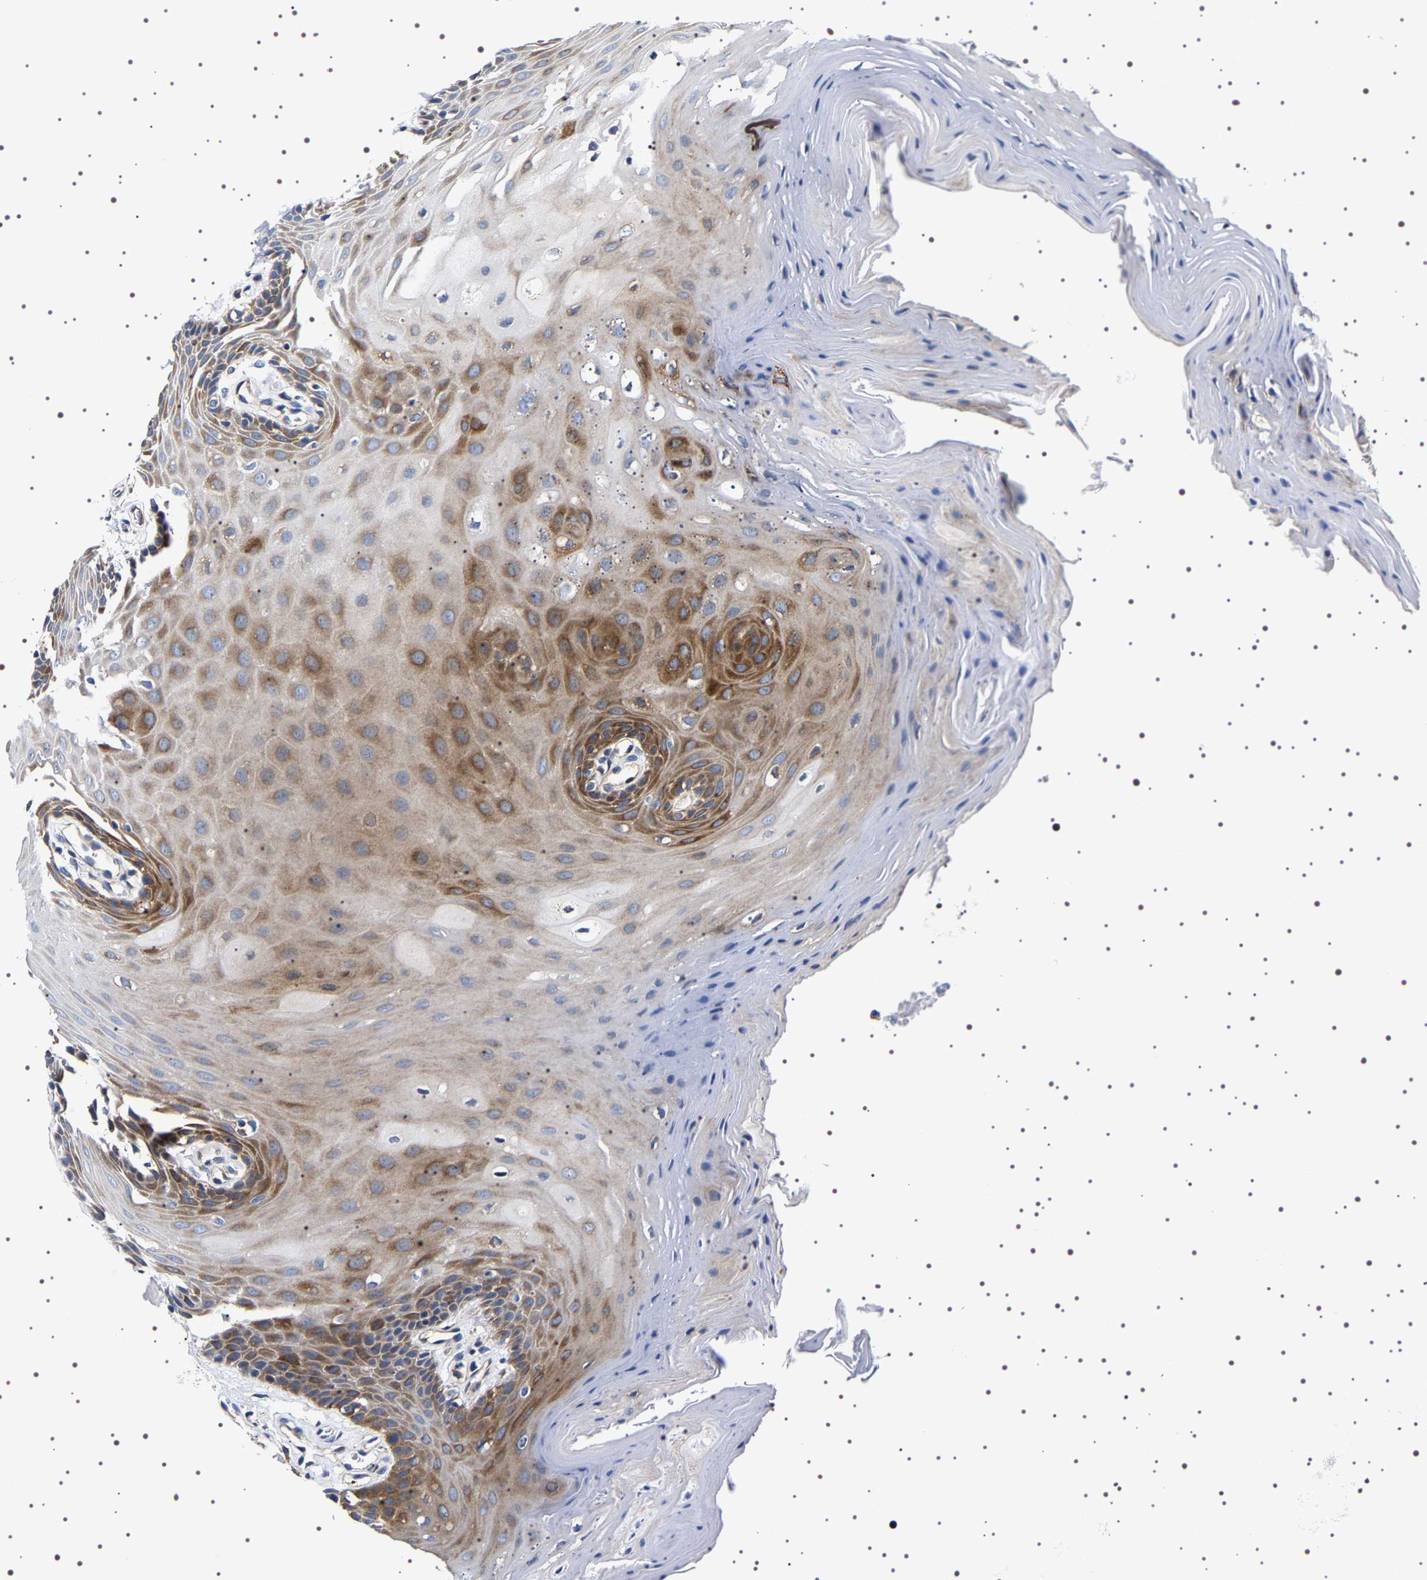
{"staining": {"intensity": "moderate", "quantity": ">75%", "location": "cytoplasmic/membranous"}, "tissue": "oral mucosa", "cell_type": "Squamous epithelial cells", "image_type": "normal", "snomed": [{"axis": "morphology", "description": "Normal tissue, NOS"}, {"axis": "morphology", "description": "Squamous cell carcinoma, NOS"}, {"axis": "topography", "description": "Oral tissue"}, {"axis": "topography", "description": "Head-Neck"}], "caption": "Moderate cytoplasmic/membranous protein positivity is appreciated in approximately >75% of squamous epithelial cells in oral mucosa.", "gene": "SQLE", "patient": {"sex": "male", "age": 71}}